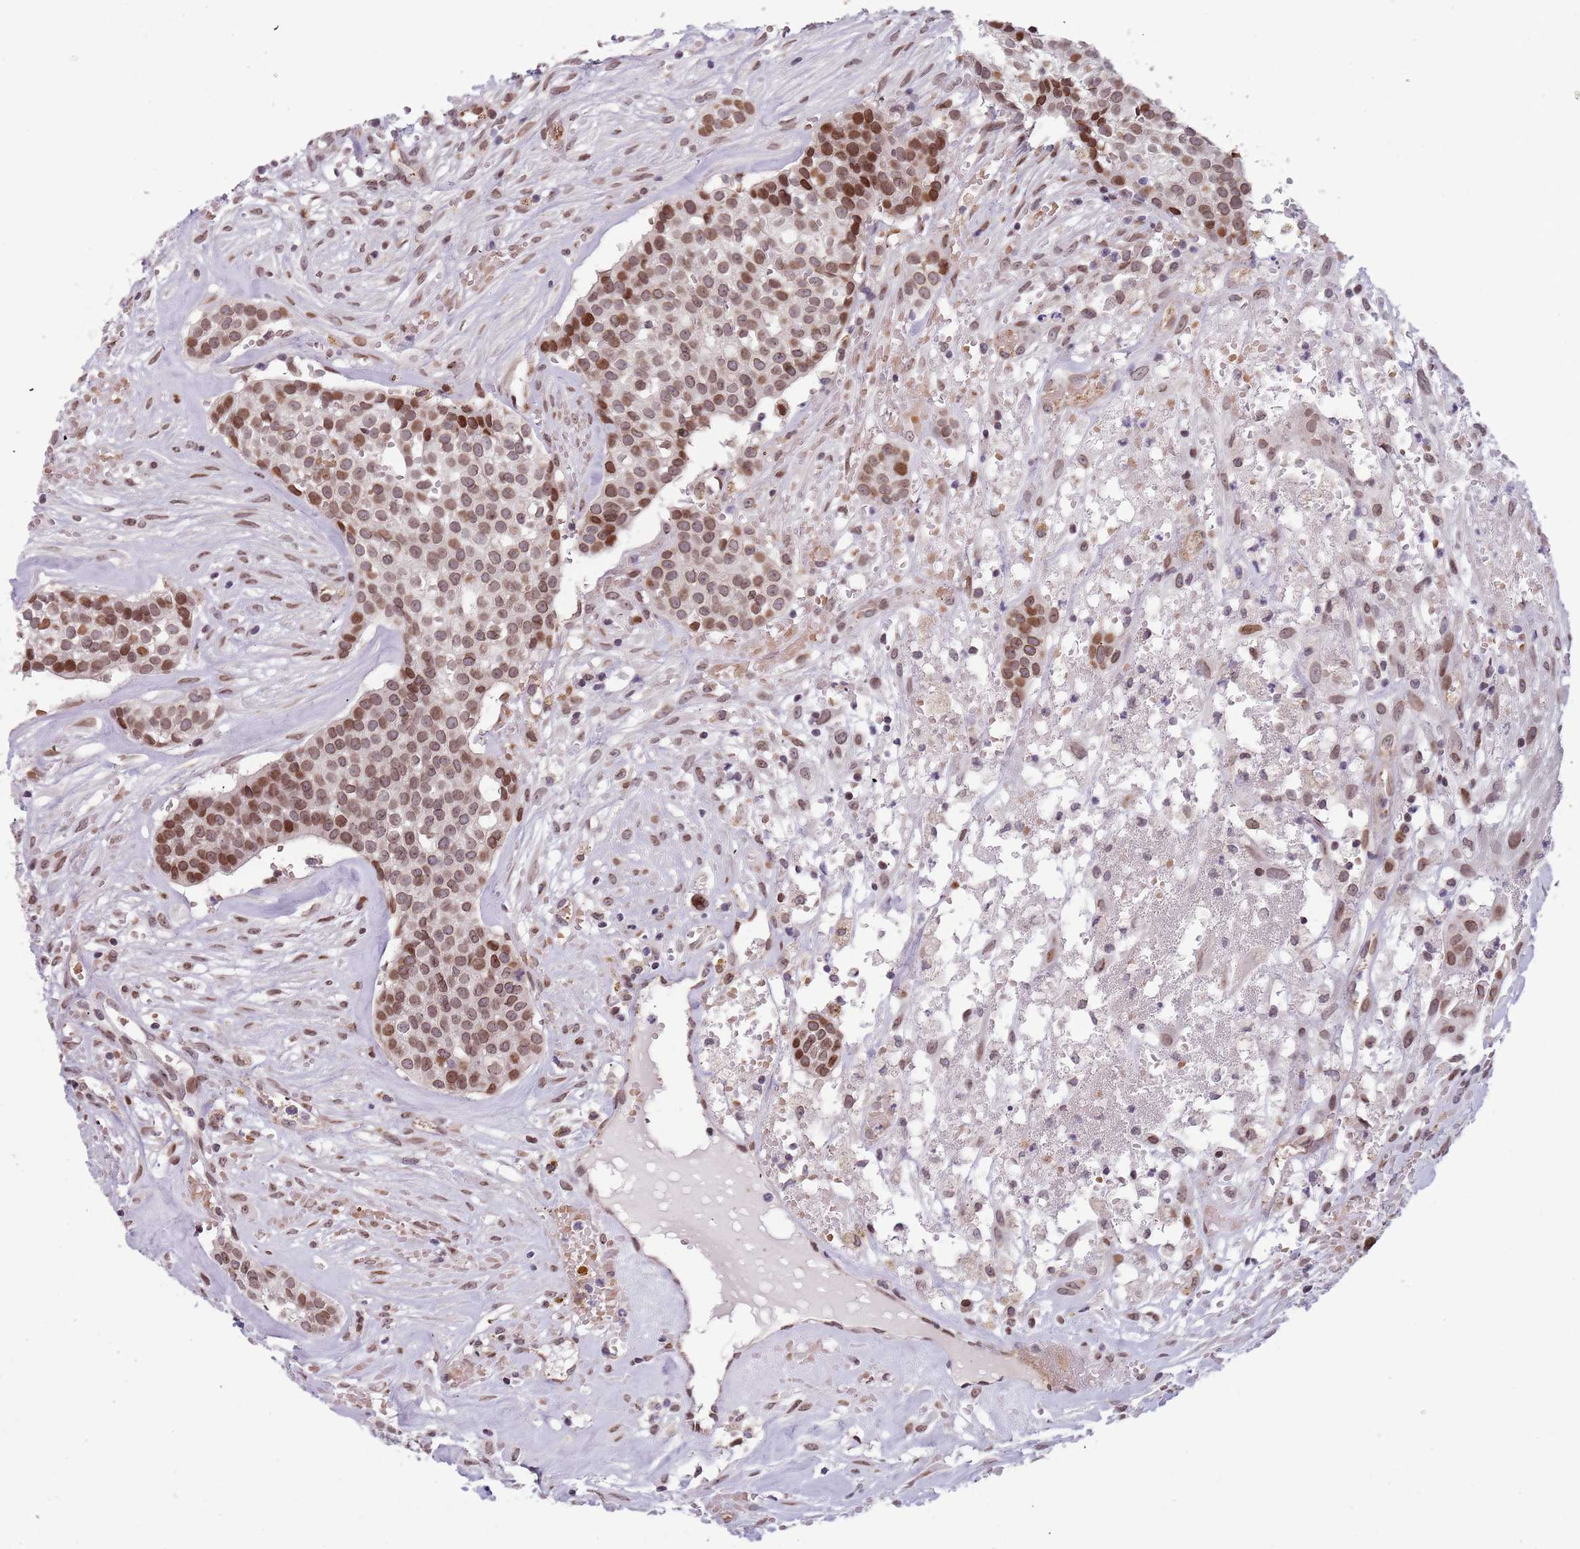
{"staining": {"intensity": "moderate", "quantity": ">75%", "location": "nuclear"}, "tissue": "head and neck cancer", "cell_type": "Tumor cells", "image_type": "cancer", "snomed": [{"axis": "morphology", "description": "Adenocarcinoma, NOS"}, {"axis": "topography", "description": "Head-Neck"}], "caption": "The immunohistochemical stain shows moderate nuclear staining in tumor cells of head and neck adenocarcinoma tissue.", "gene": "KLHDC2", "patient": {"sex": "male", "age": 81}}